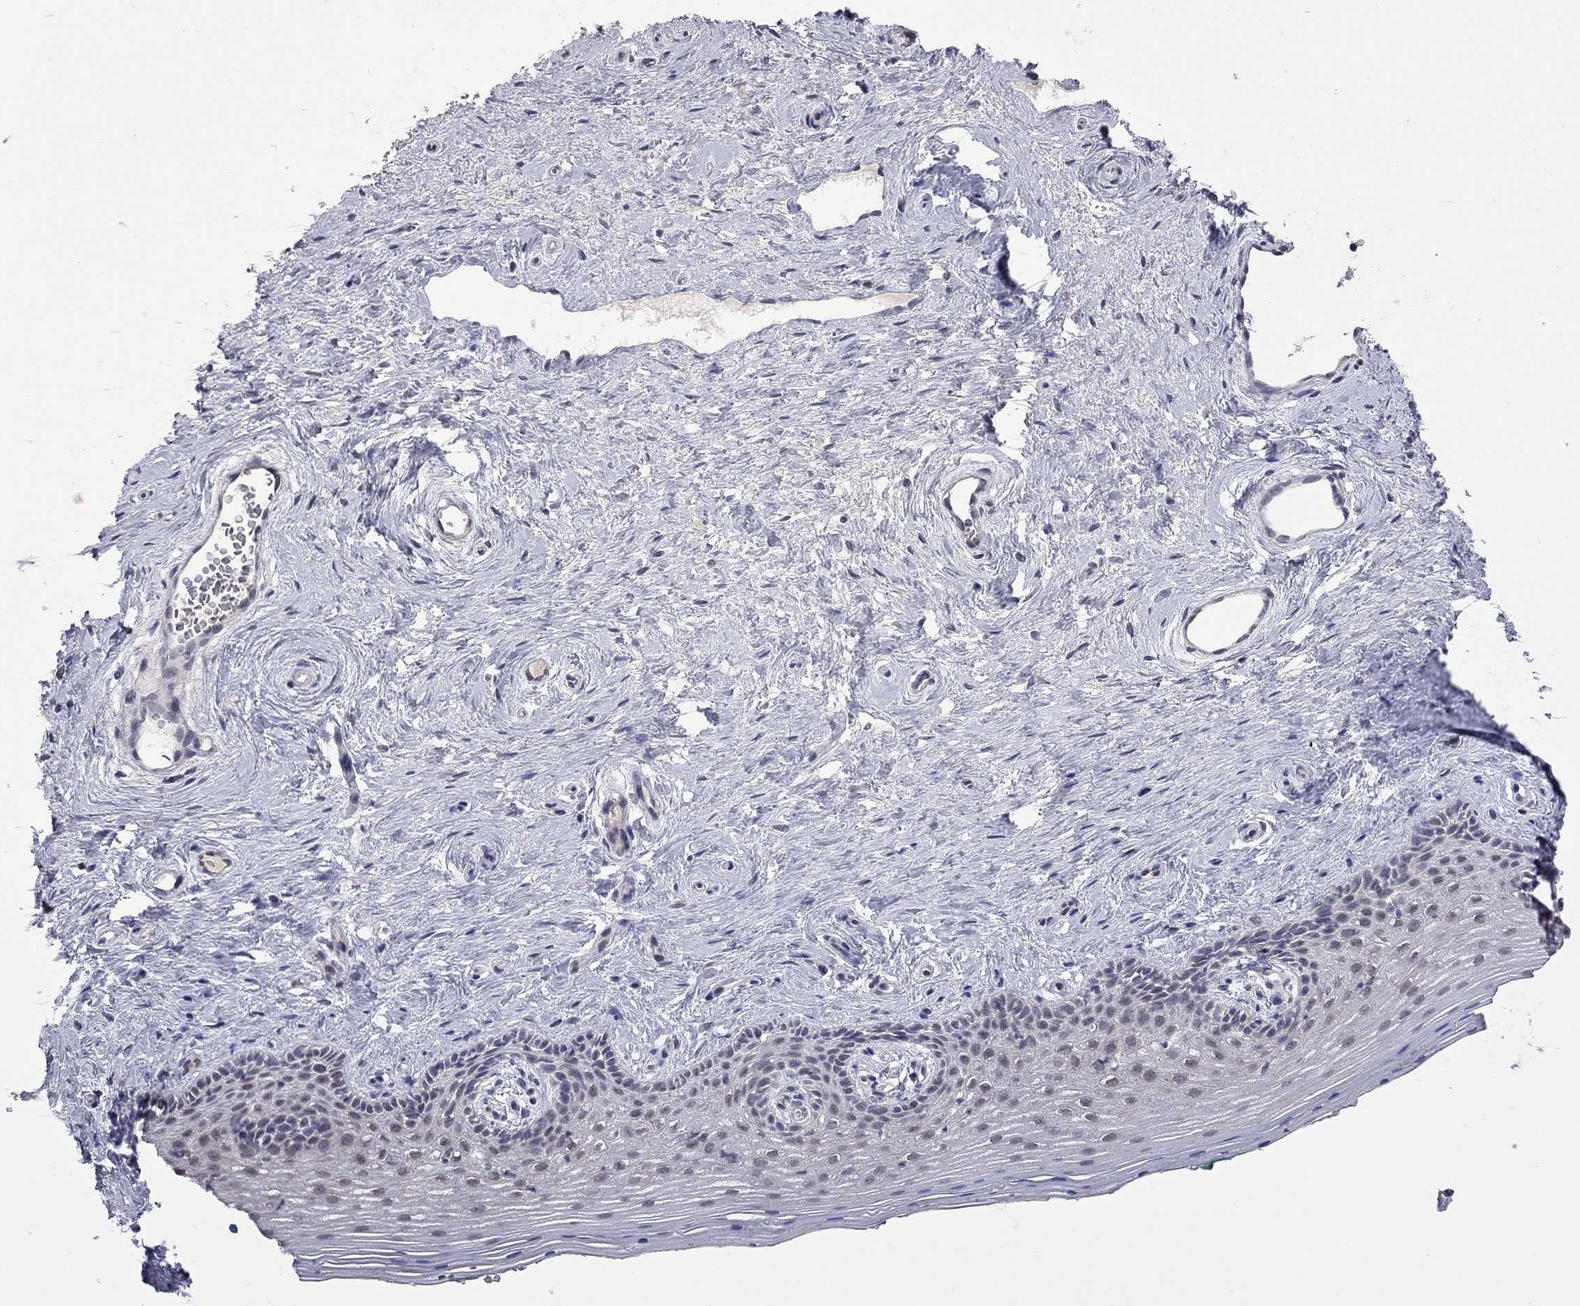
{"staining": {"intensity": "weak", "quantity": "<25%", "location": "cytoplasmic/membranous"}, "tissue": "vagina", "cell_type": "Squamous epithelial cells", "image_type": "normal", "snomed": [{"axis": "morphology", "description": "Normal tissue, NOS"}, {"axis": "topography", "description": "Vagina"}], "caption": "DAB immunohistochemical staining of normal human vagina reveals no significant positivity in squamous epithelial cells.", "gene": "FABP12", "patient": {"sex": "female", "age": 45}}